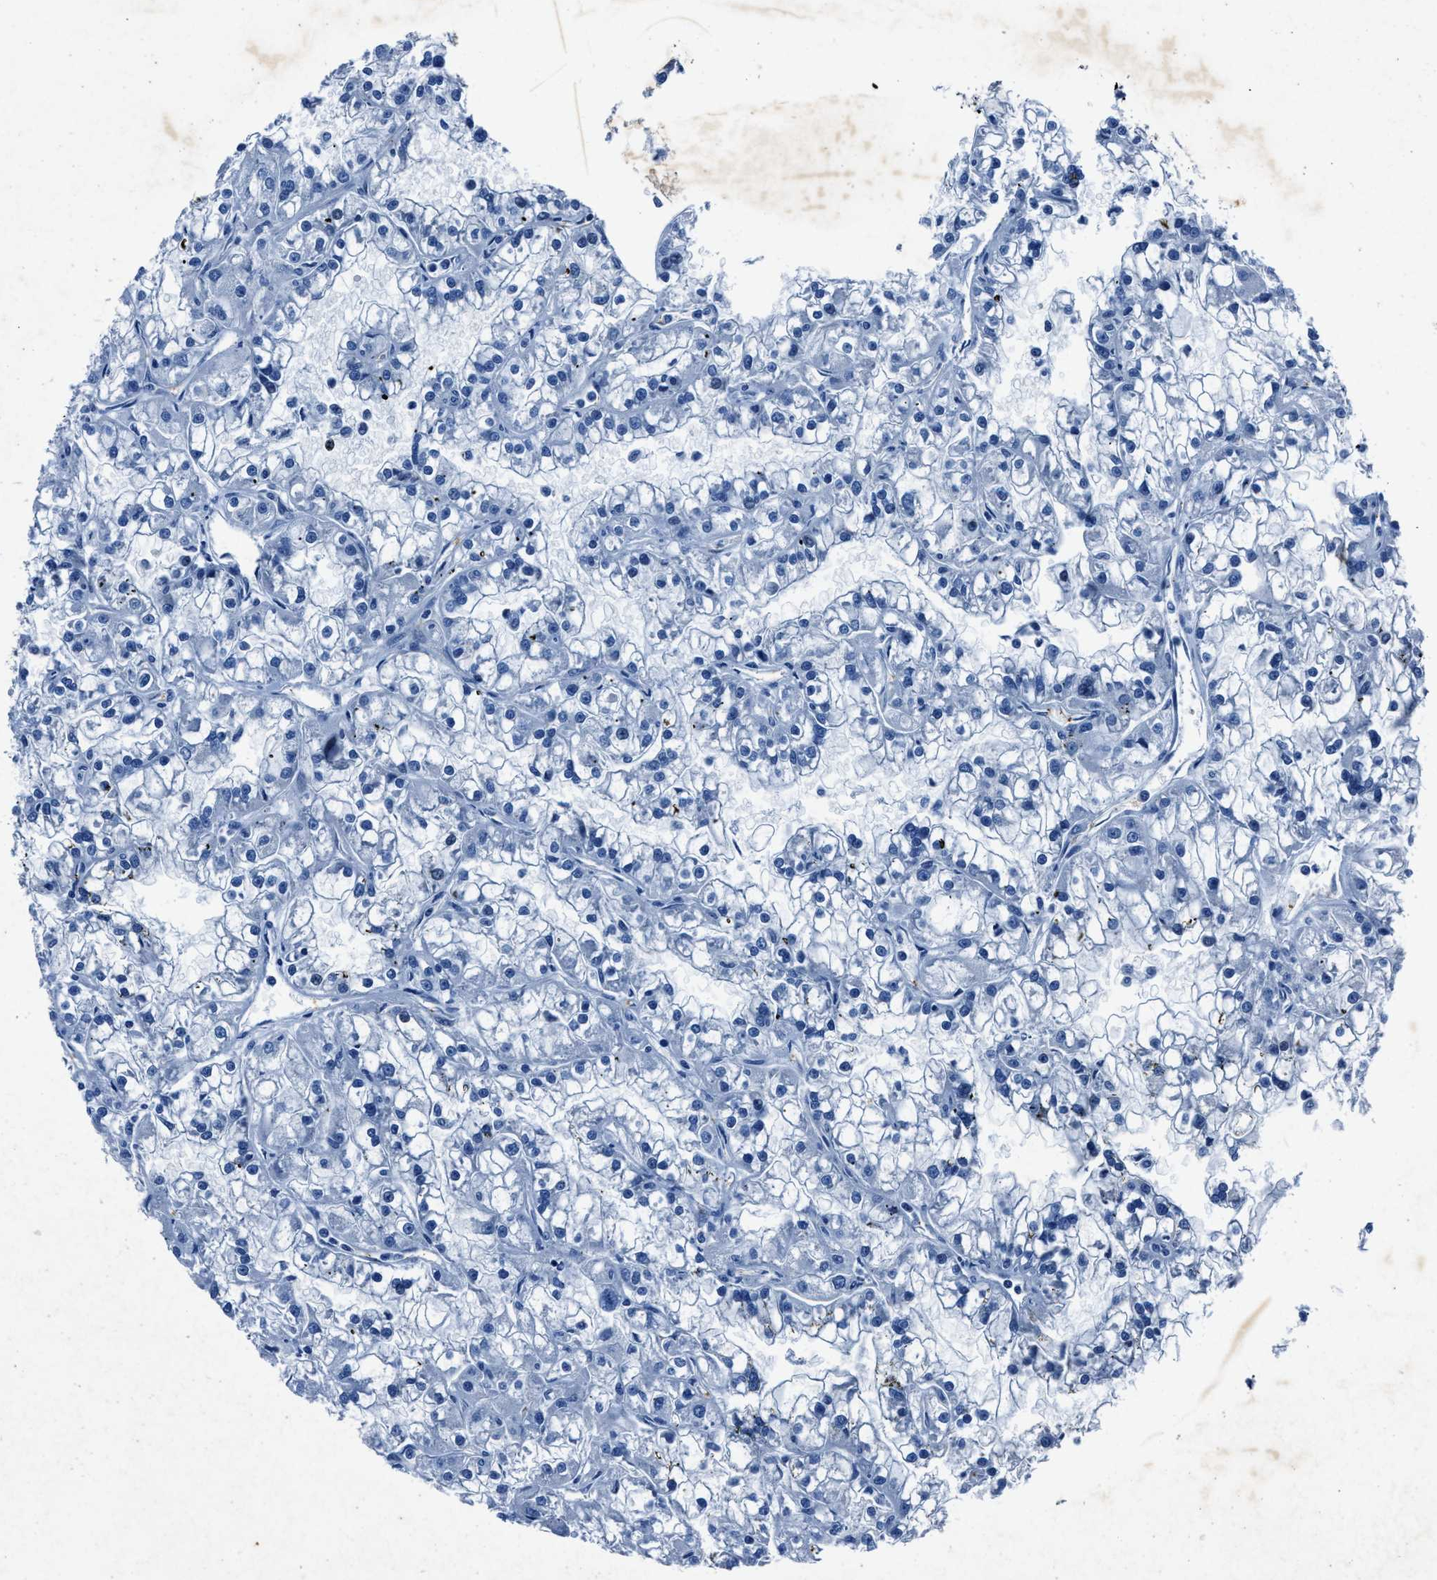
{"staining": {"intensity": "negative", "quantity": "none", "location": "none"}, "tissue": "renal cancer", "cell_type": "Tumor cells", "image_type": "cancer", "snomed": [{"axis": "morphology", "description": "Adenocarcinoma, NOS"}, {"axis": "topography", "description": "Kidney"}], "caption": "Adenocarcinoma (renal) stained for a protein using immunohistochemistry displays no positivity tumor cells.", "gene": "NACAD", "patient": {"sex": "female", "age": 52}}